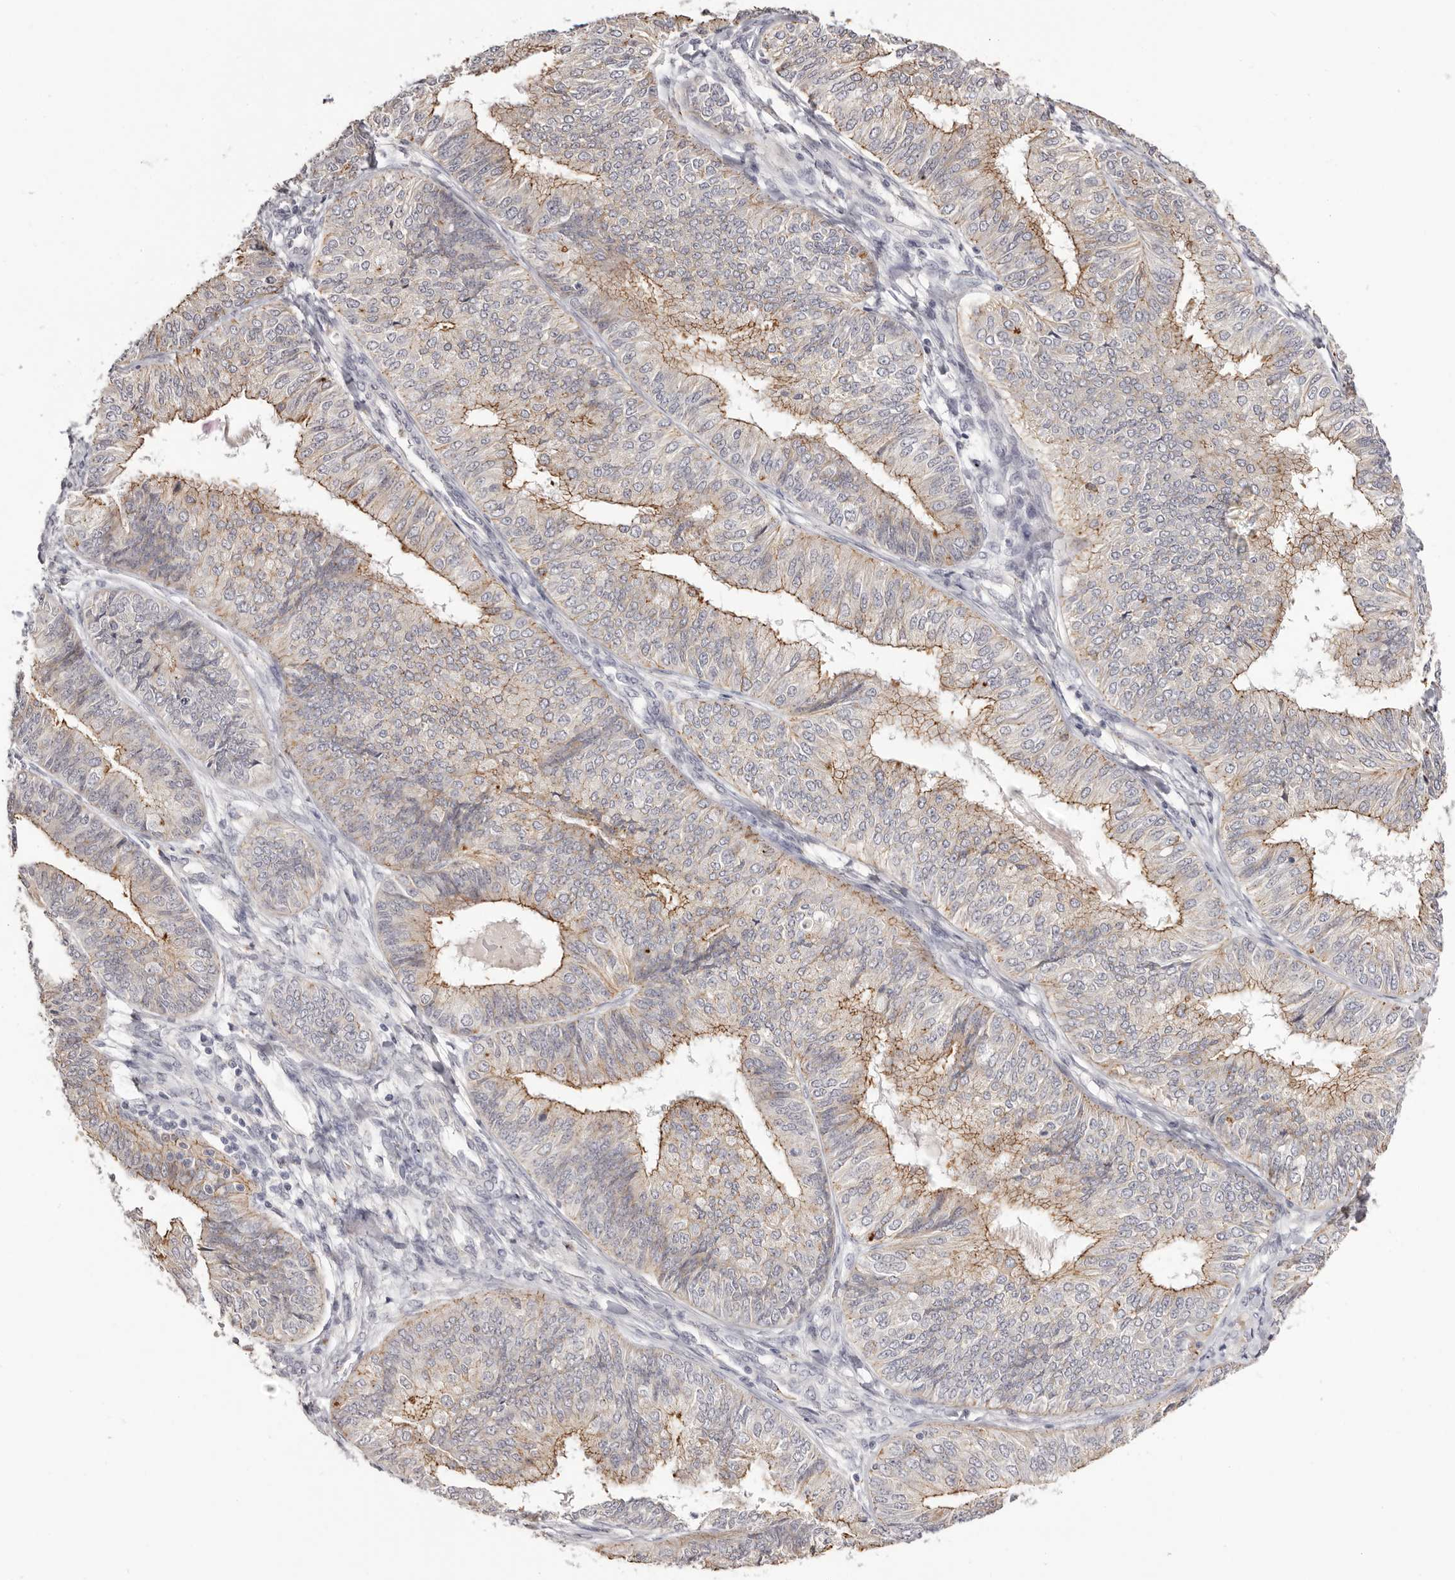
{"staining": {"intensity": "moderate", "quantity": "25%-75%", "location": "cytoplasmic/membranous"}, "tissue": "endometrial cancer", "cell_type": "Tumor cells", "image_type": "cancer", "snomed": [{"axis": "morphology", "description": "Adenocarcinoma, NOS"}, {"axis": "topography", "description": "Endometrium"}], "caption": "Endometrial cancer stained with DAB (3,3'-diaminobenzidine) immunohistochemistry (IHC) demonstrates medium levels of moderate cytoplasmic/membranous expression in about 25%-75% of tumor cells.", "gene": "PCDHB6", "patient": {"sex": "female", "age": 58}}